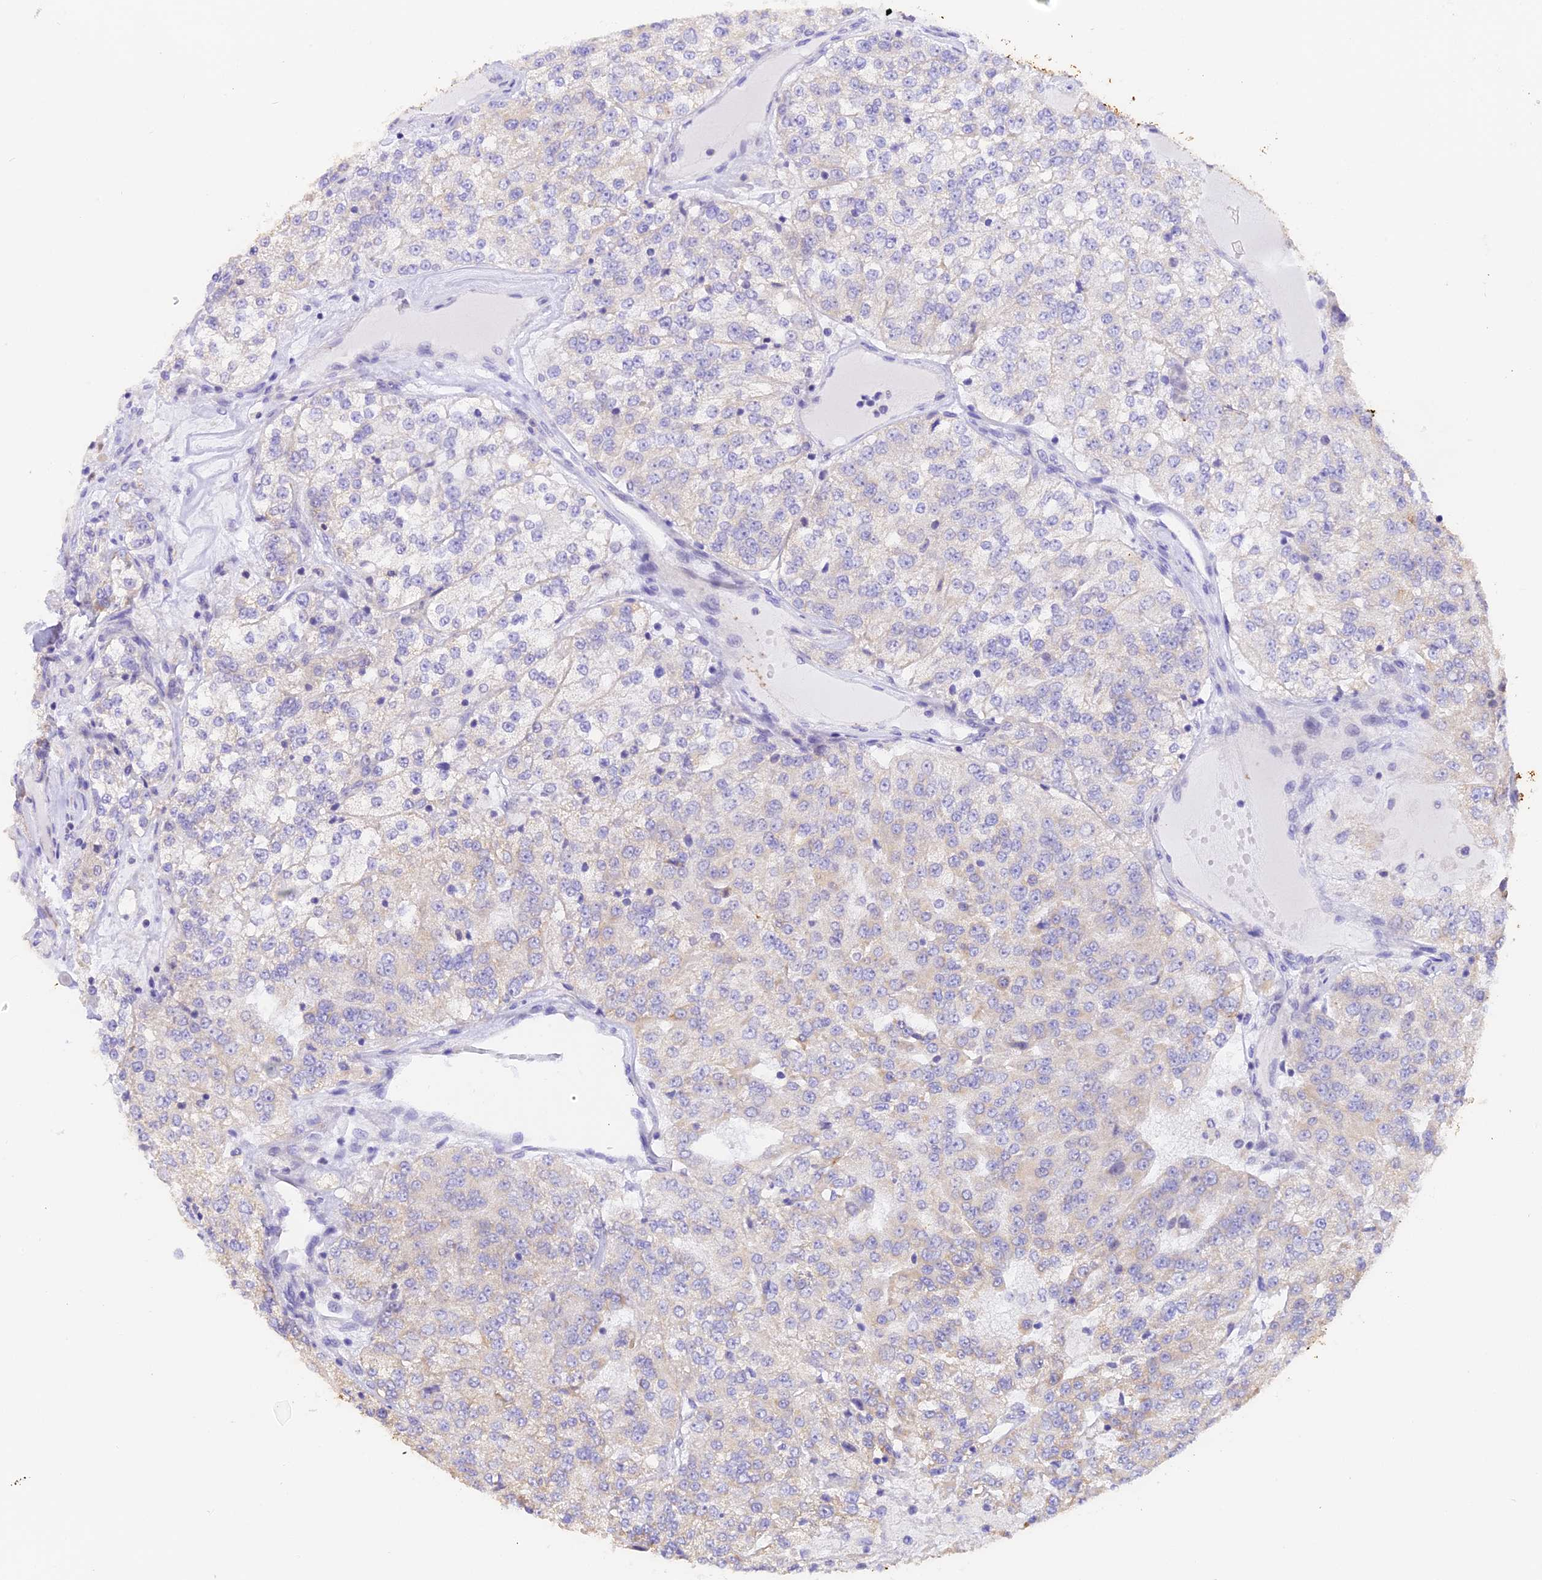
{"staining": {"intensity": "negative", "quantity": "none", "location": "none"}, "tissue": "renal cancer", "cell_type": "Tumor cells", "image_type": "cancer", "snomed": [{"axis": "morphology", "description": "Adenocarcinoma, NOS"}, {"axis": "topography", "description": "Kidney"}], "caption": "There is no significant positivity in tumor cells of renal adenocarcinoma.", "gene": "PKIA", "patient": {"sex": "female", "age": 63}}